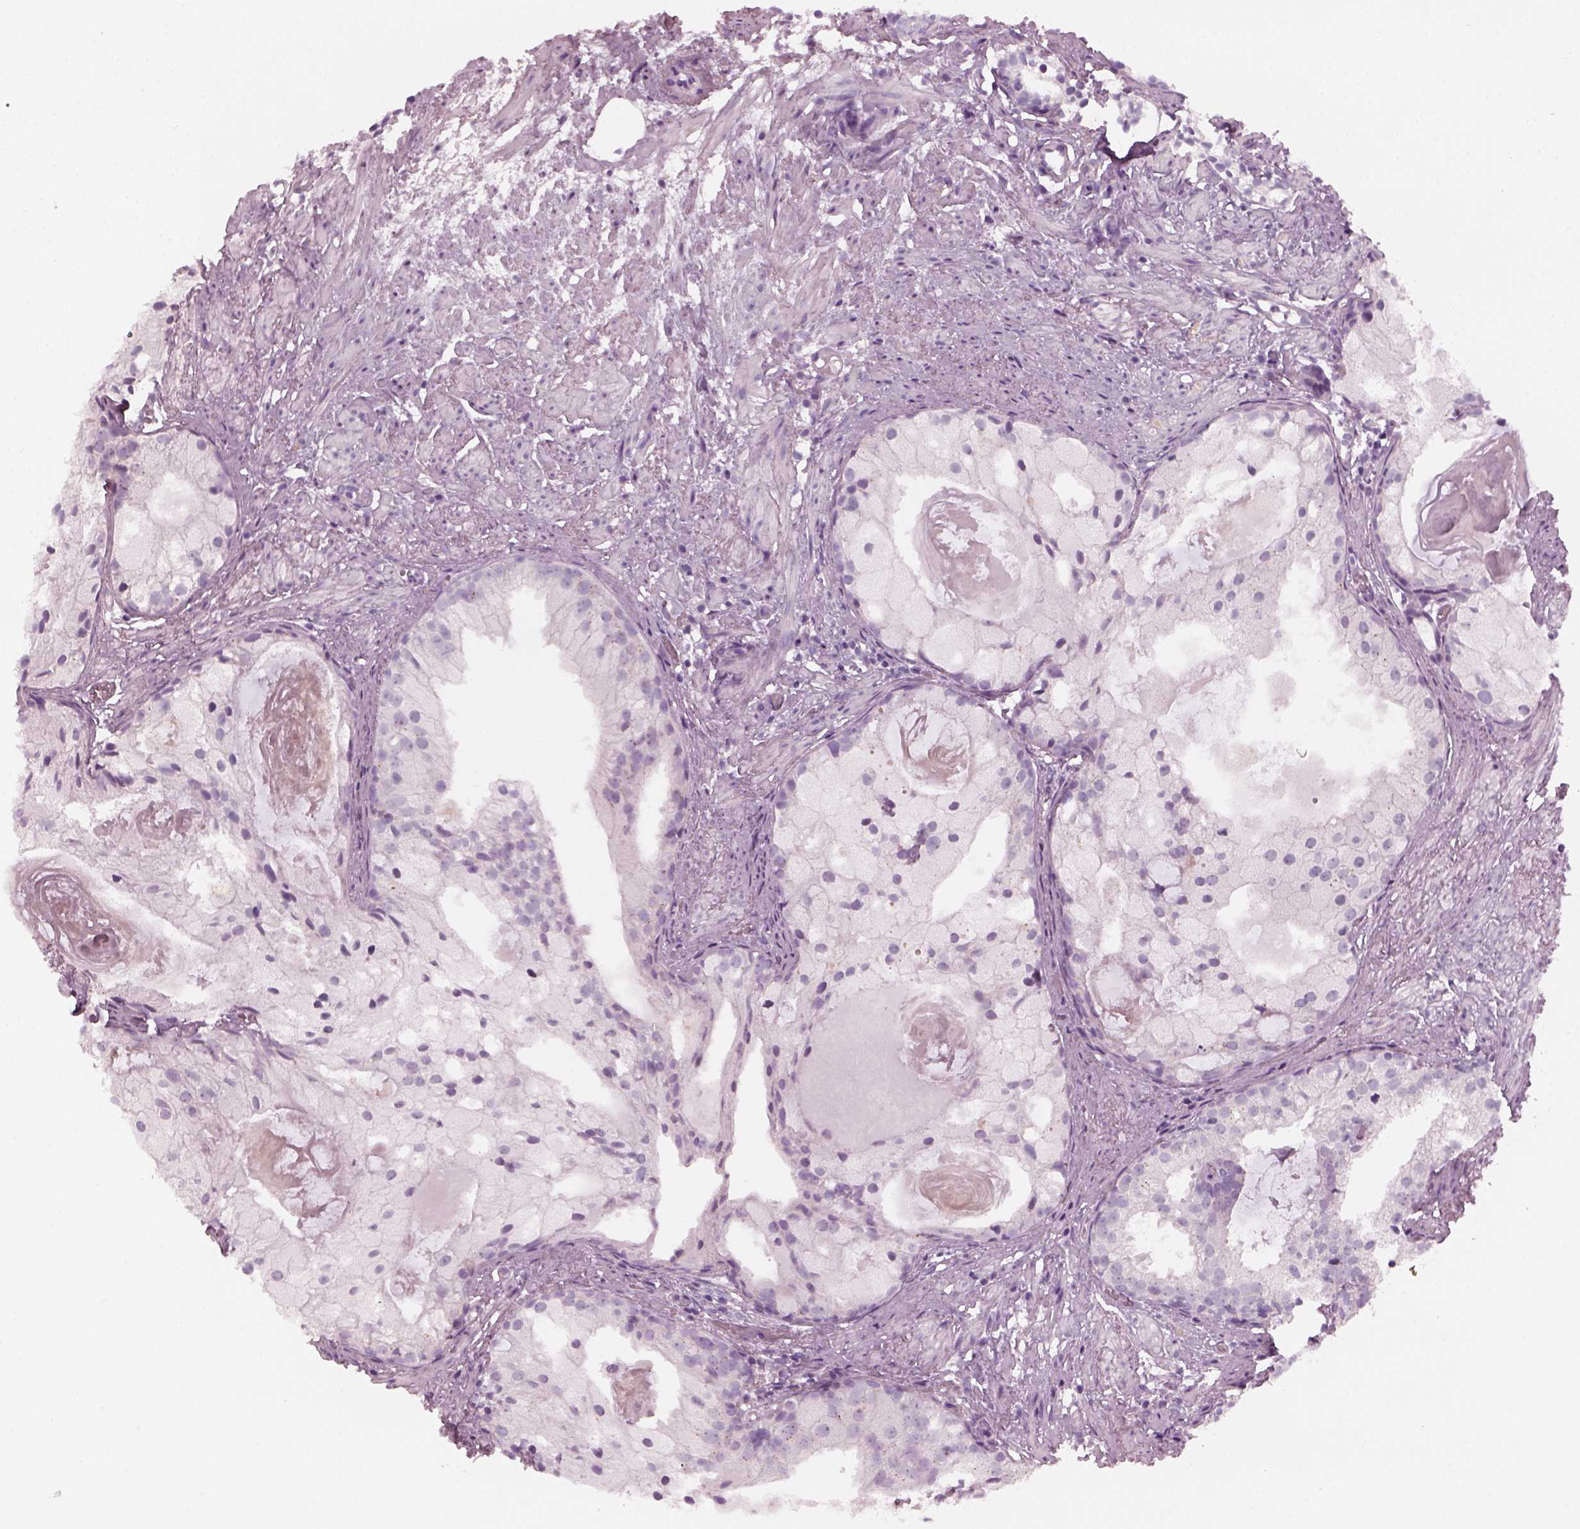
{"staining": {"intensity": "negative", "quantity": "none", "location": "none"}, "tissue": "prostate cancer", "cell_type": "Tumor cells", "image_type": "cancer", "snomed": [{"axis": "morphology", "description": "Adenocarcinoma, High grade"}, {"axis": "topography", "description": "Prostate"}], "caption": "Tumor cells show no significant protein expression in prostate cancer. (Immunohistochemistry (ihc), brightfield microscopy, high magnification).", "gene": "PDC", "patient": {"sex": "male", "age": 85}}